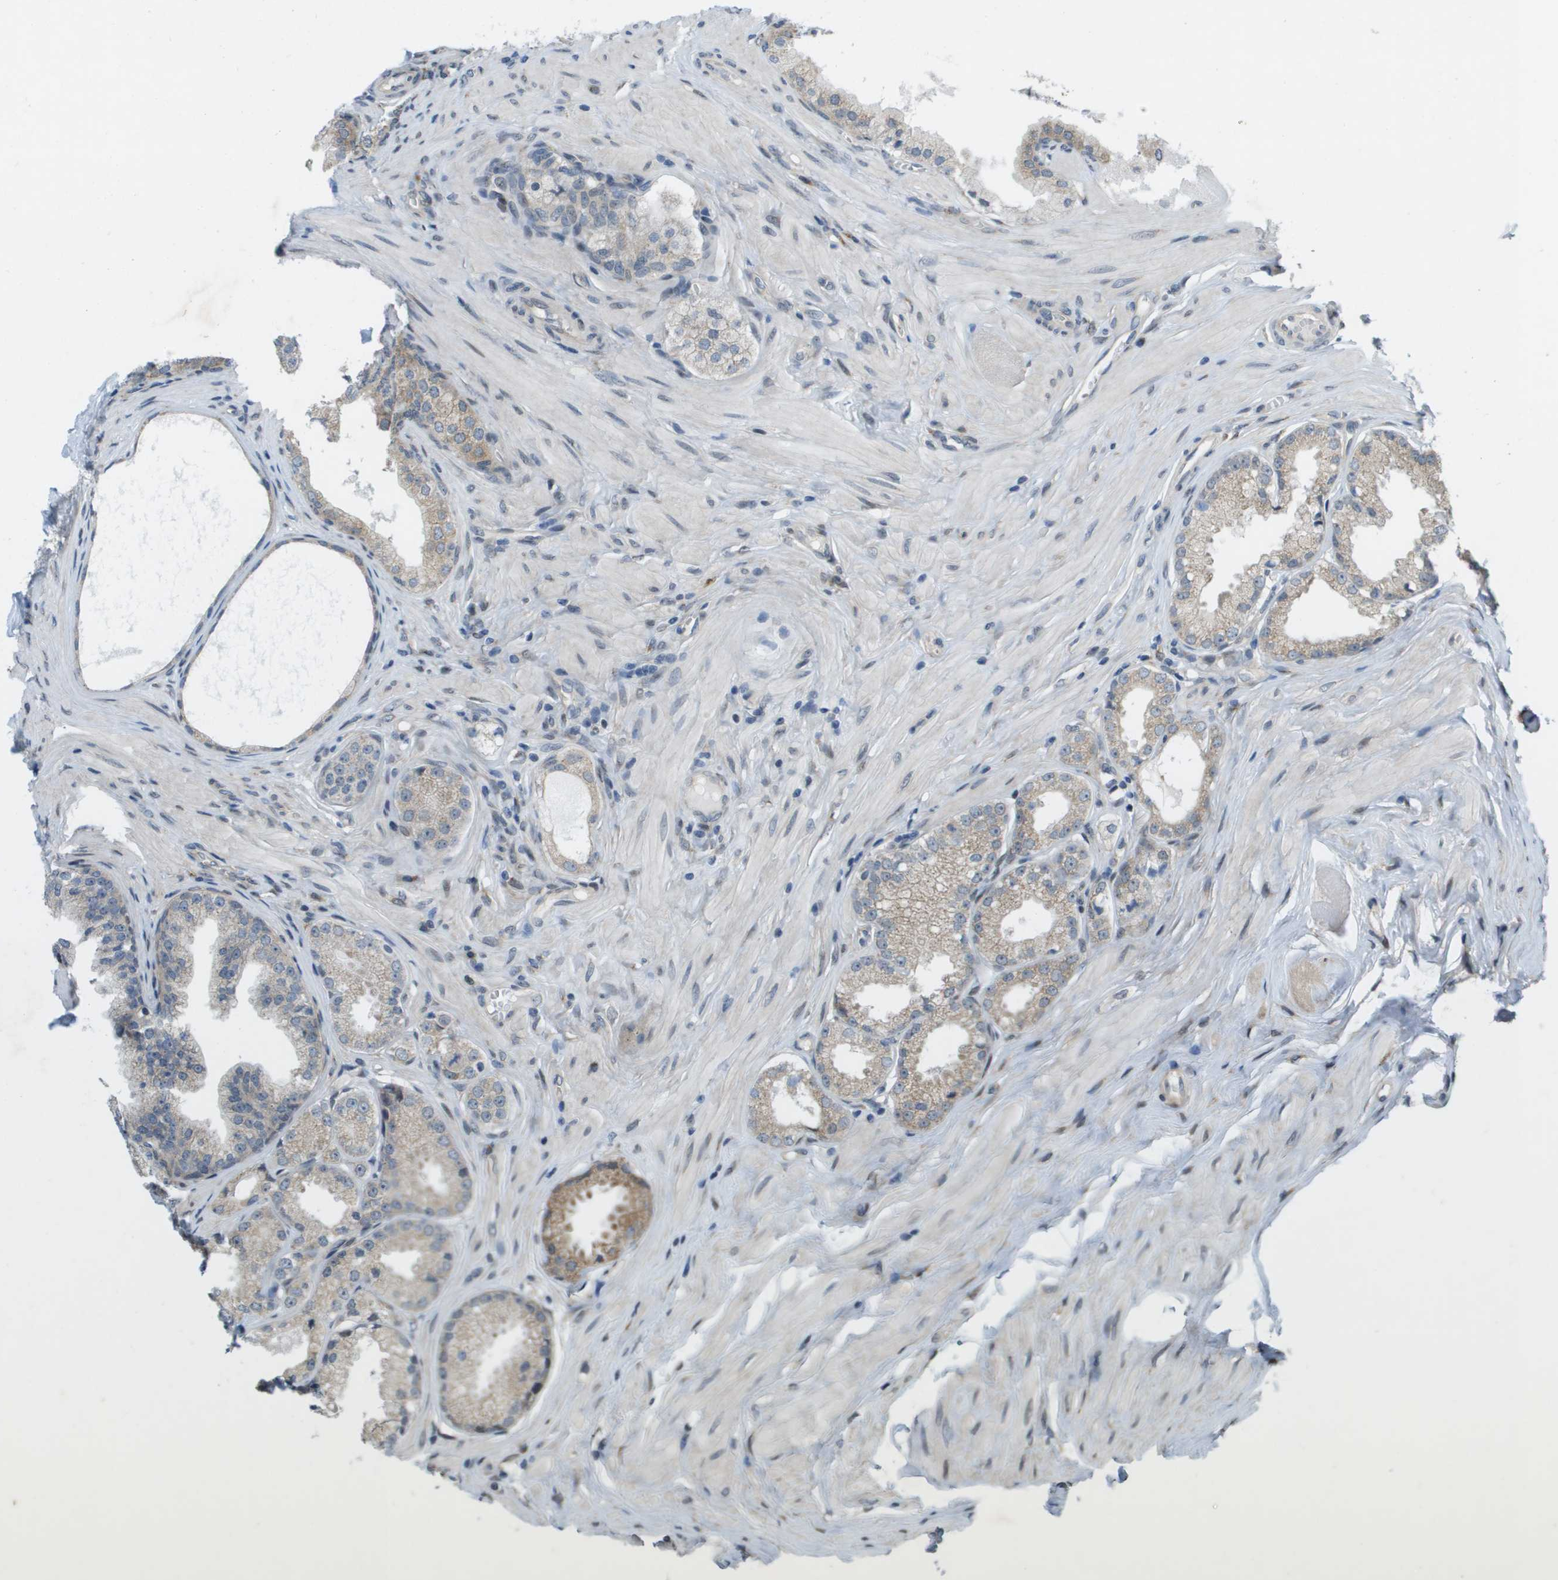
{"staining": {"intensity": "weak", "quantity": "<25%", "location": "cytoplasmic/membranous"}, "tissue": "prostate cancer", "cell_type": "Tumor cells", "image_type": "cancer", "snomed": [{"axis": "morphology", "description": "Adenocarcinoma, Low grade"}, {"axis": "topography", "description": "Prostate"}], "caption": "Immunohistochemistry (IHC) photomicrograph of neoplastic tissue: human prostate adenocarcinoma (low-grade) stained with DAB (3,3'-diaminobenzidine) exhibits no significant protein expression in tumor cells. (Immunohistochemistry, brightfield microscopy, high magnification).", "gene": "IFNLR1", "patient": {"sex": "male", "age": 57}}